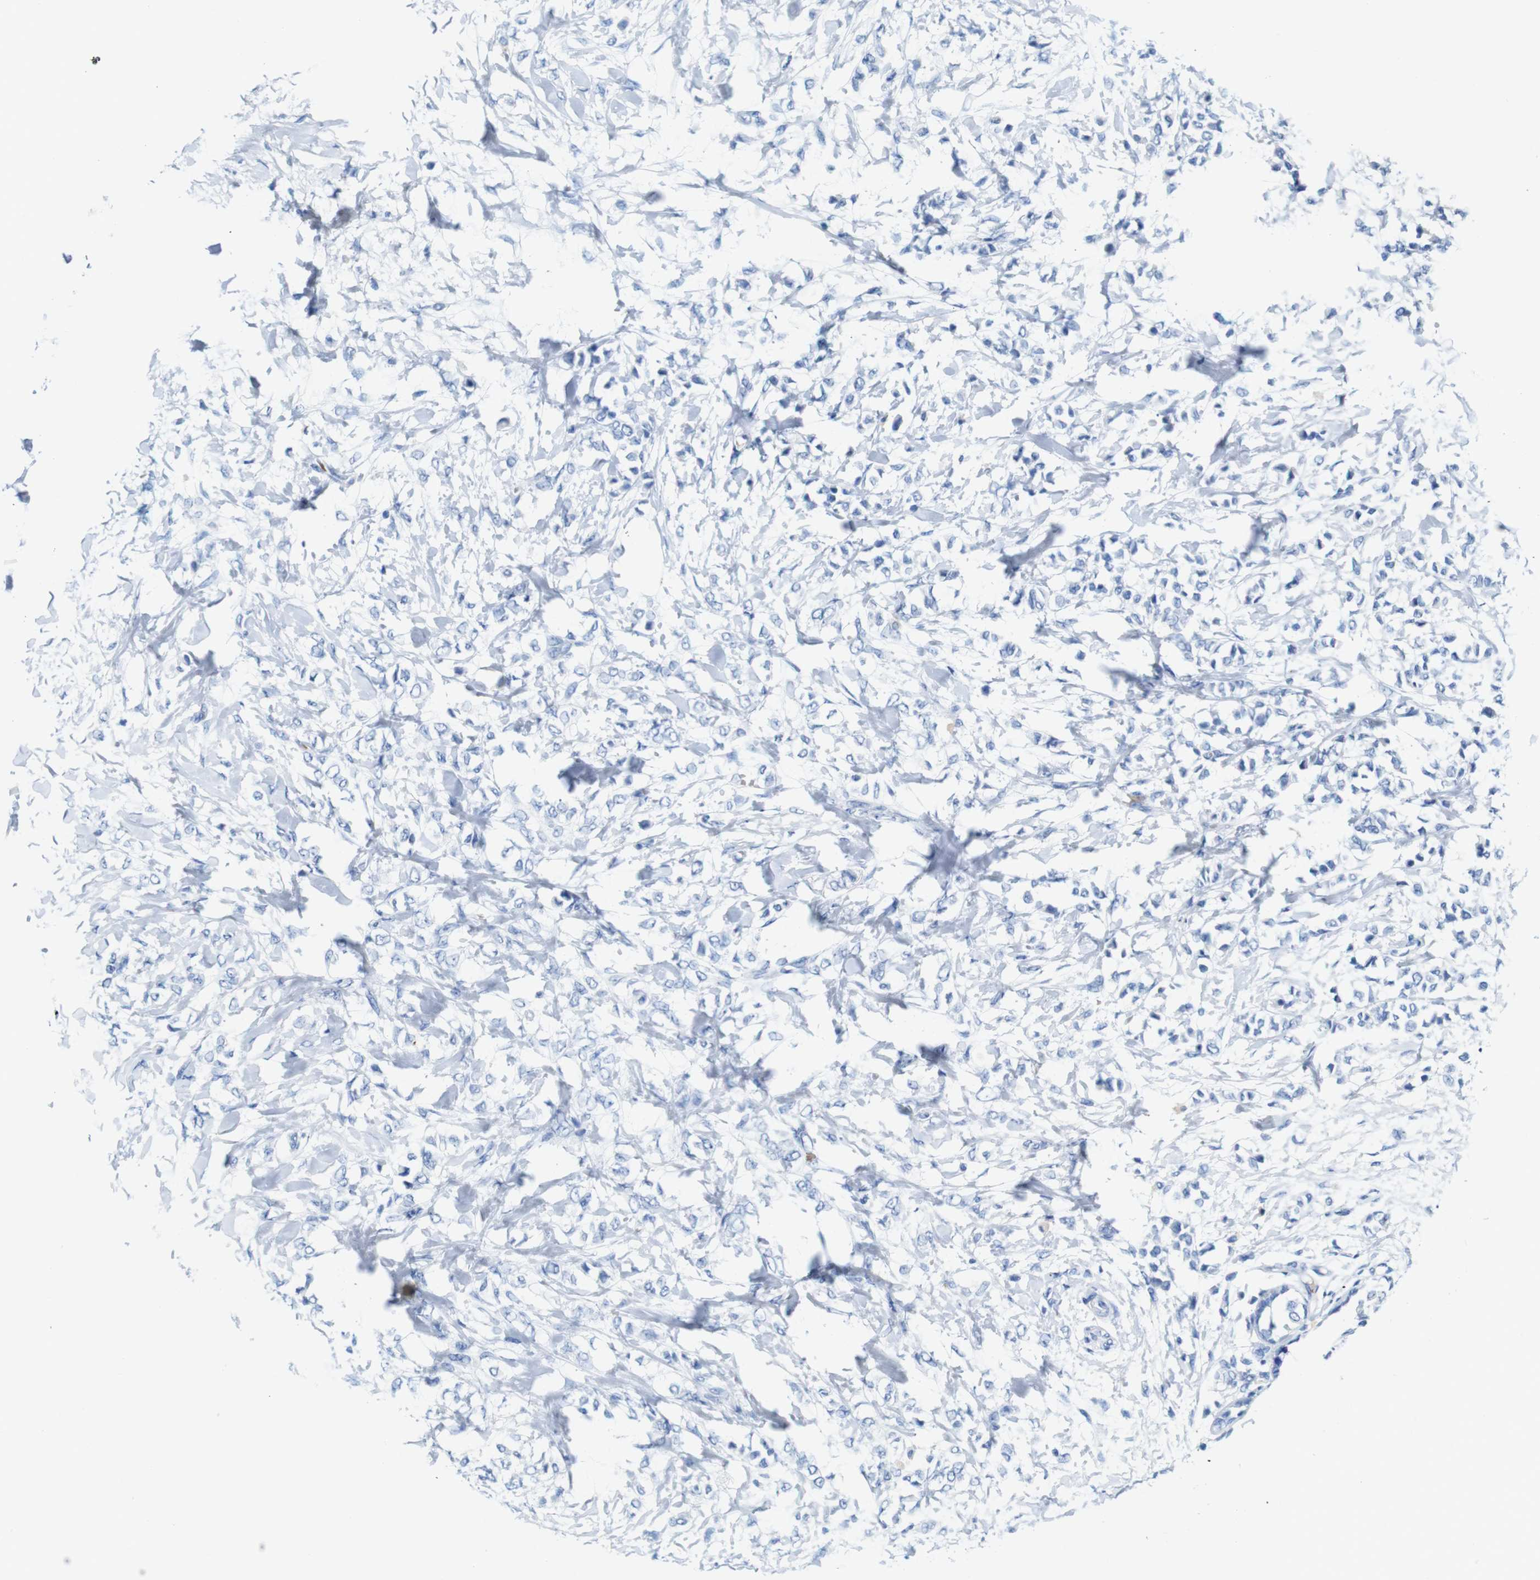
{"staining": {"intensity": "negative", "quantity": "none", "location": "none"}, "tissue": "breast cancer", "cell_type": "Tumor cells", "image_type": "cancer", "snomed": [{"axis": "morphology", "description": "Lobular carcinoma, in situ"}, {"axis": "morphology", "description": "Lobular carcinoma"}, {"axis": "topography", "description": "Breast"}], "caption": "The histopathology image shows no staining of tumor cells in breast cancer.", "gene": "IGSF8", "patient": {"sex": "female", "age": 41}}